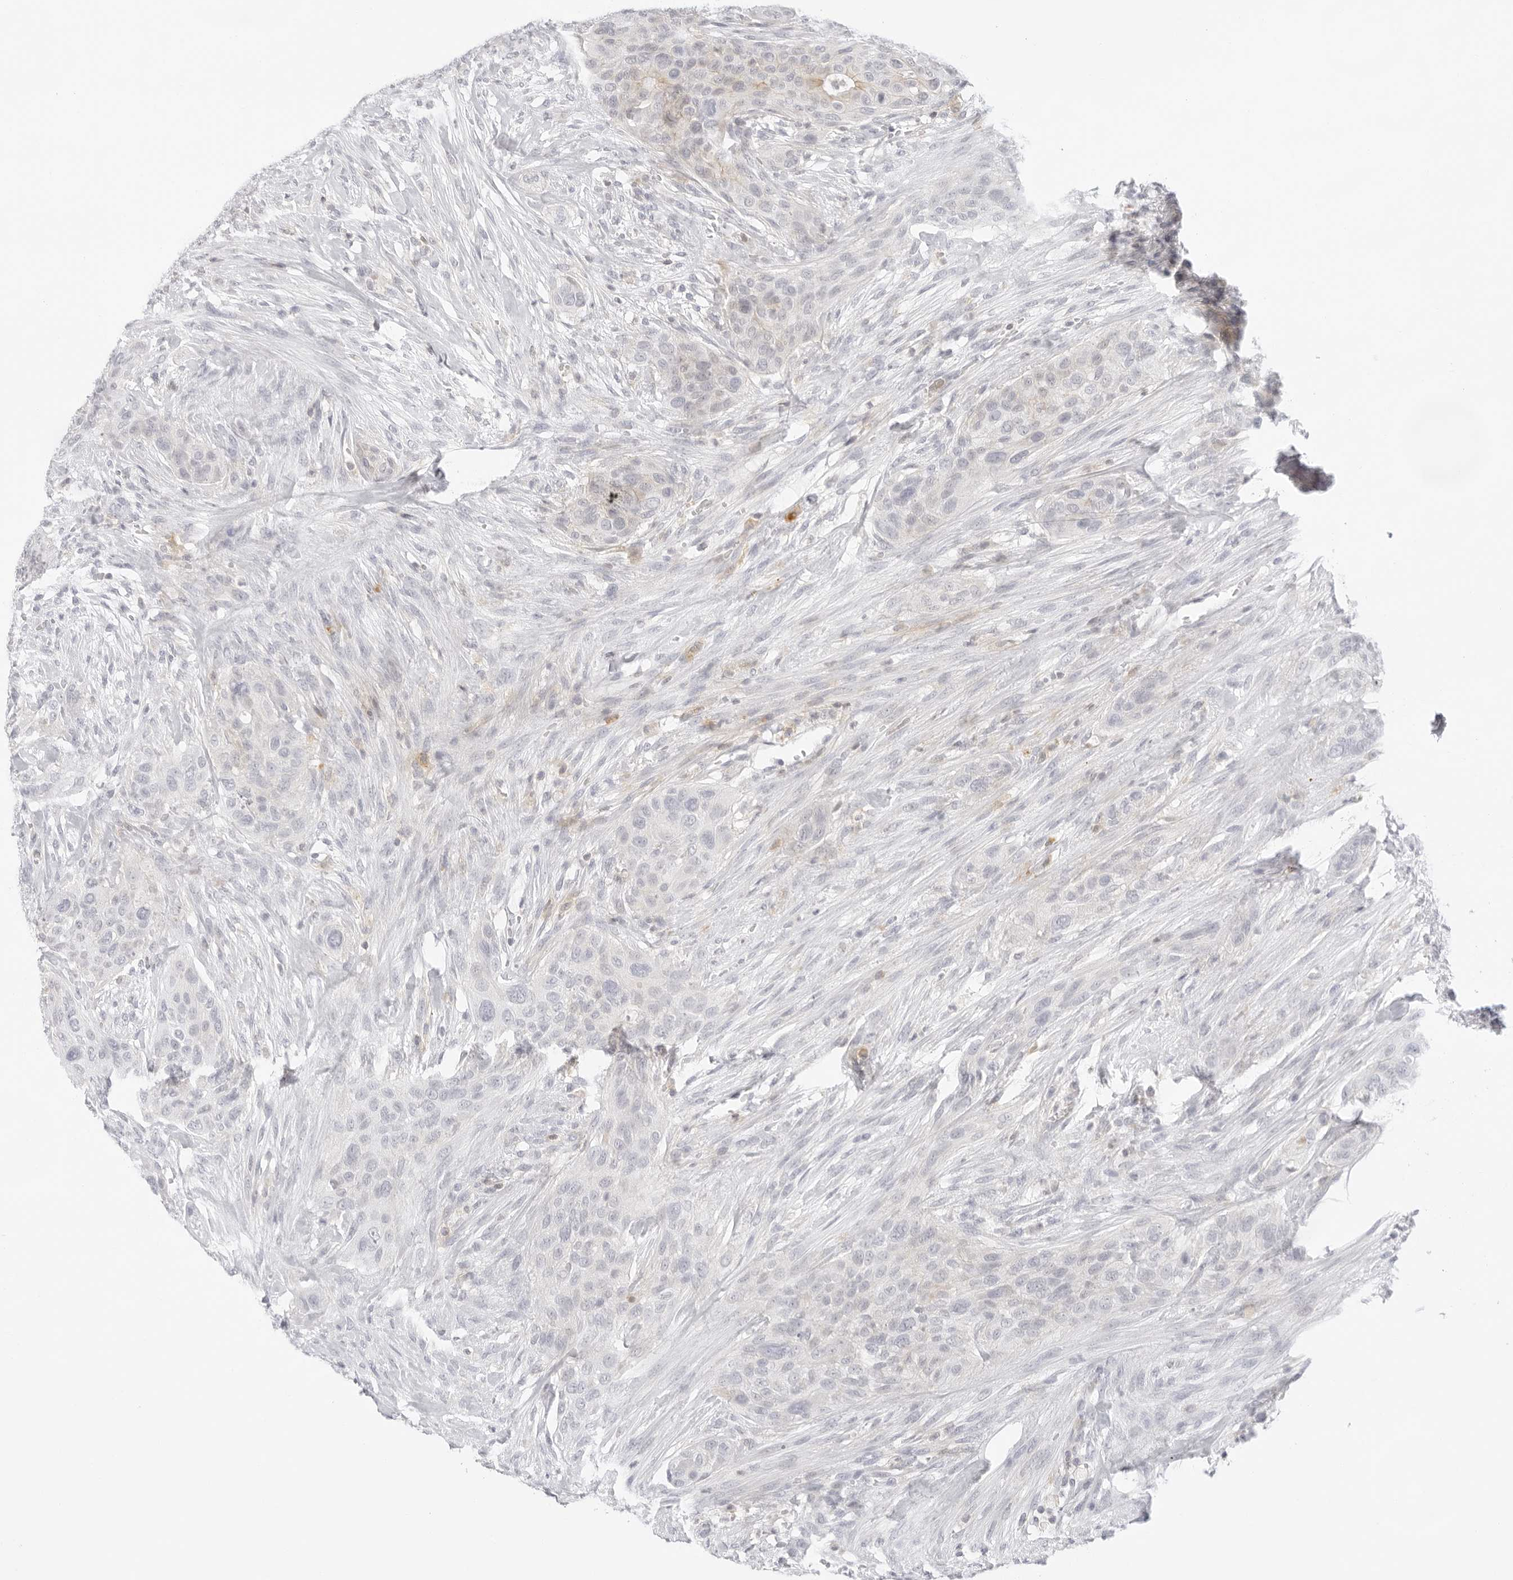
{"staining": {"intensity": "negative", "quantity": "none", "location": "none"}, "tissue": "urothelial cancer", "cell_type": "Tumor cells", "image_type": "cancer", "snomed": [{"axis": "morphology", "description": "Urothelial carcinoma, High grade"}, {"axis": "topography", "description": "Urinary bladder"}], "caption": "Immunohistochemistry photomicrograph of neoplastic tissue: human urothelial carcinoma (high-grade) stained with DAB reveals no significant protein staining in tumor cells.", "gene": "TNFRSF14", "patient": {"sex": "male", "age": 35}}